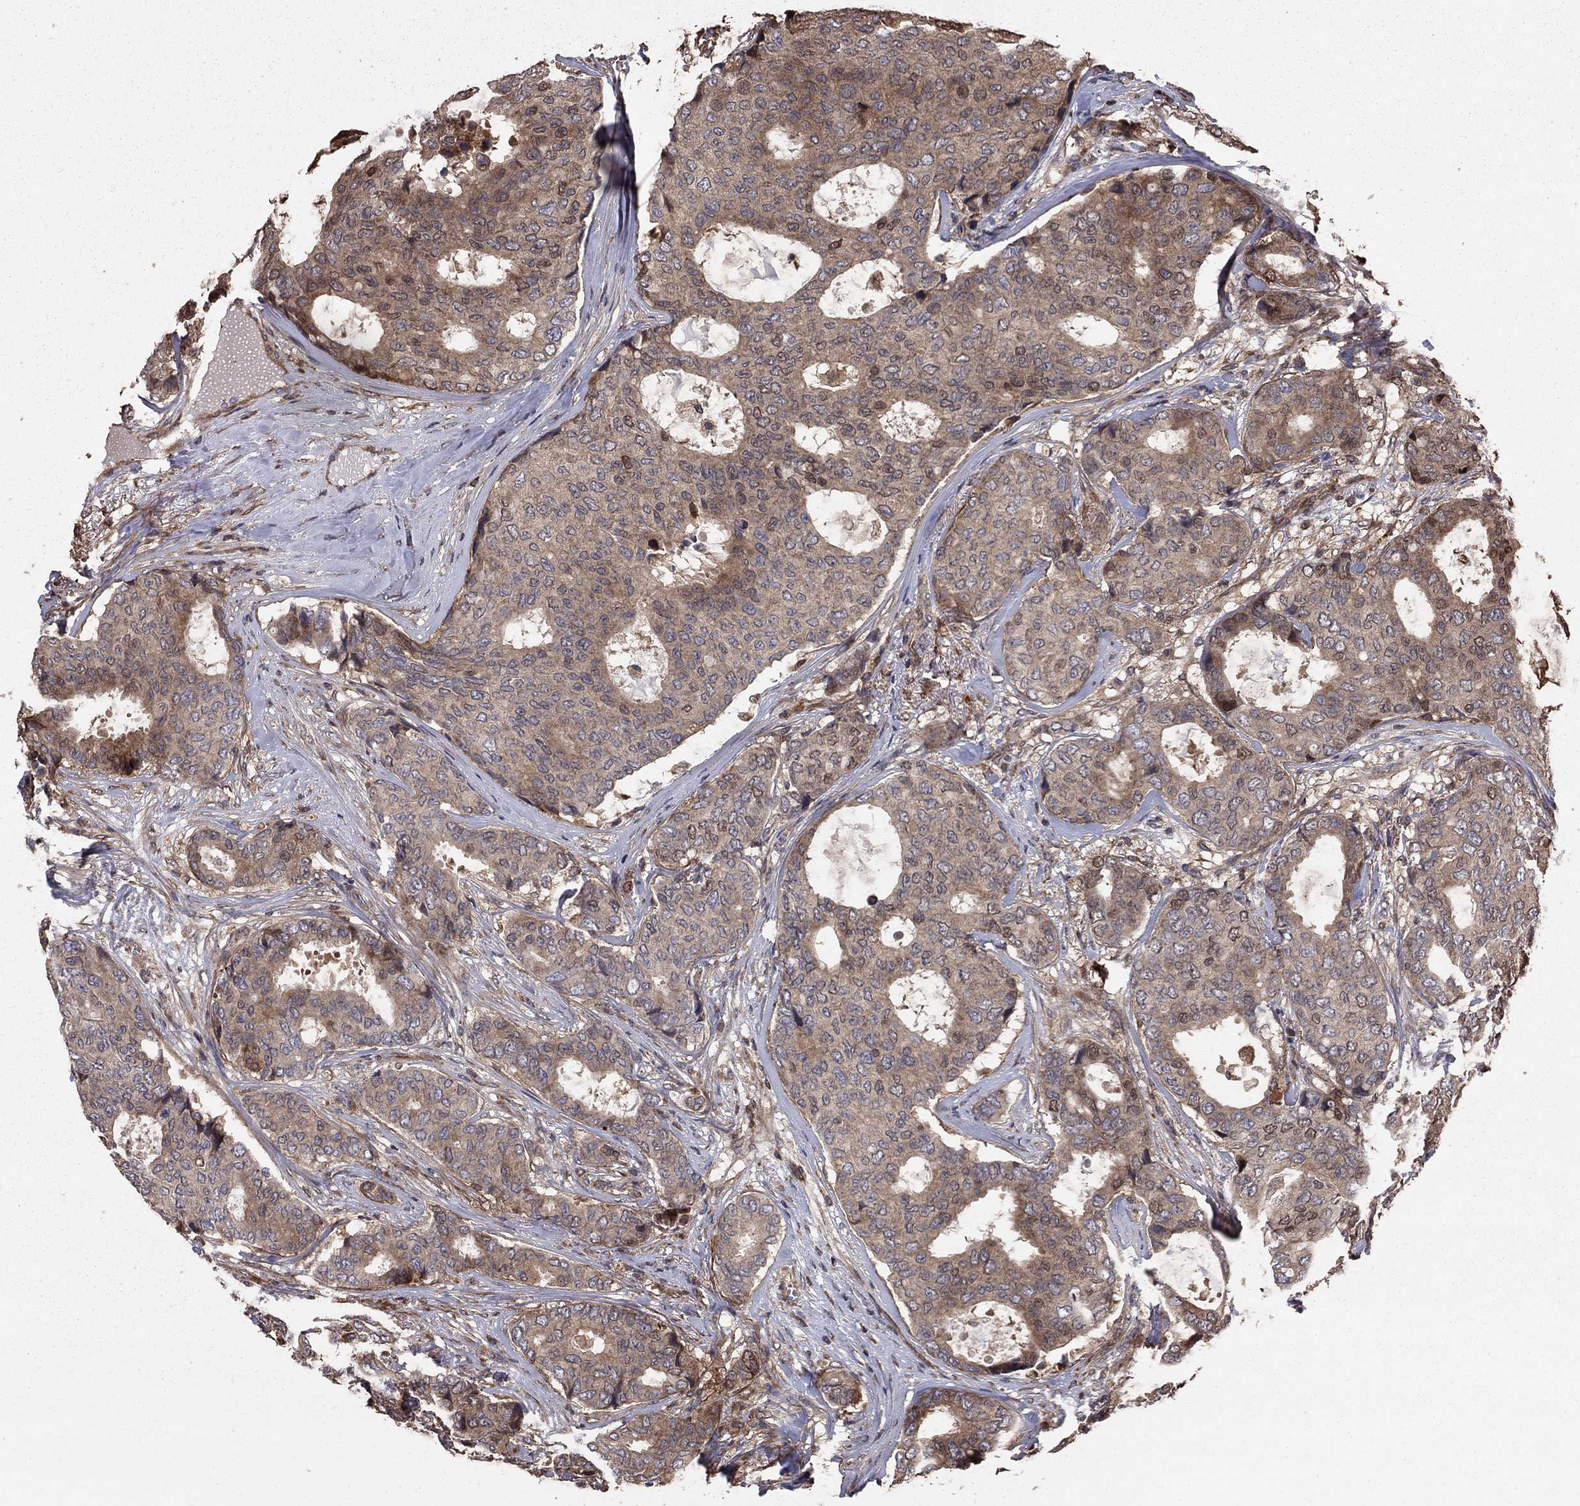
{"staining": {"intensity": "moderate", "quantity": "25%-75%", "location": "cytoplasmic/membranous"}, "tissue": "breast cancer", "cell_type": "Tumor cells", "image_type": "cancer", "snomed": [{"axis": "morphology", "description": "Duct carcinoma"}, {"axis": "topography", "description": "Breast"}], "caption": "Protein staining shows moderate cytoplasmic/membranous positivity in approximately 25%-75% of tumor cells in intraductal carcinoma (breast).", "gene": "GYG1", "patient": {"sex": "female", "age": 75}}